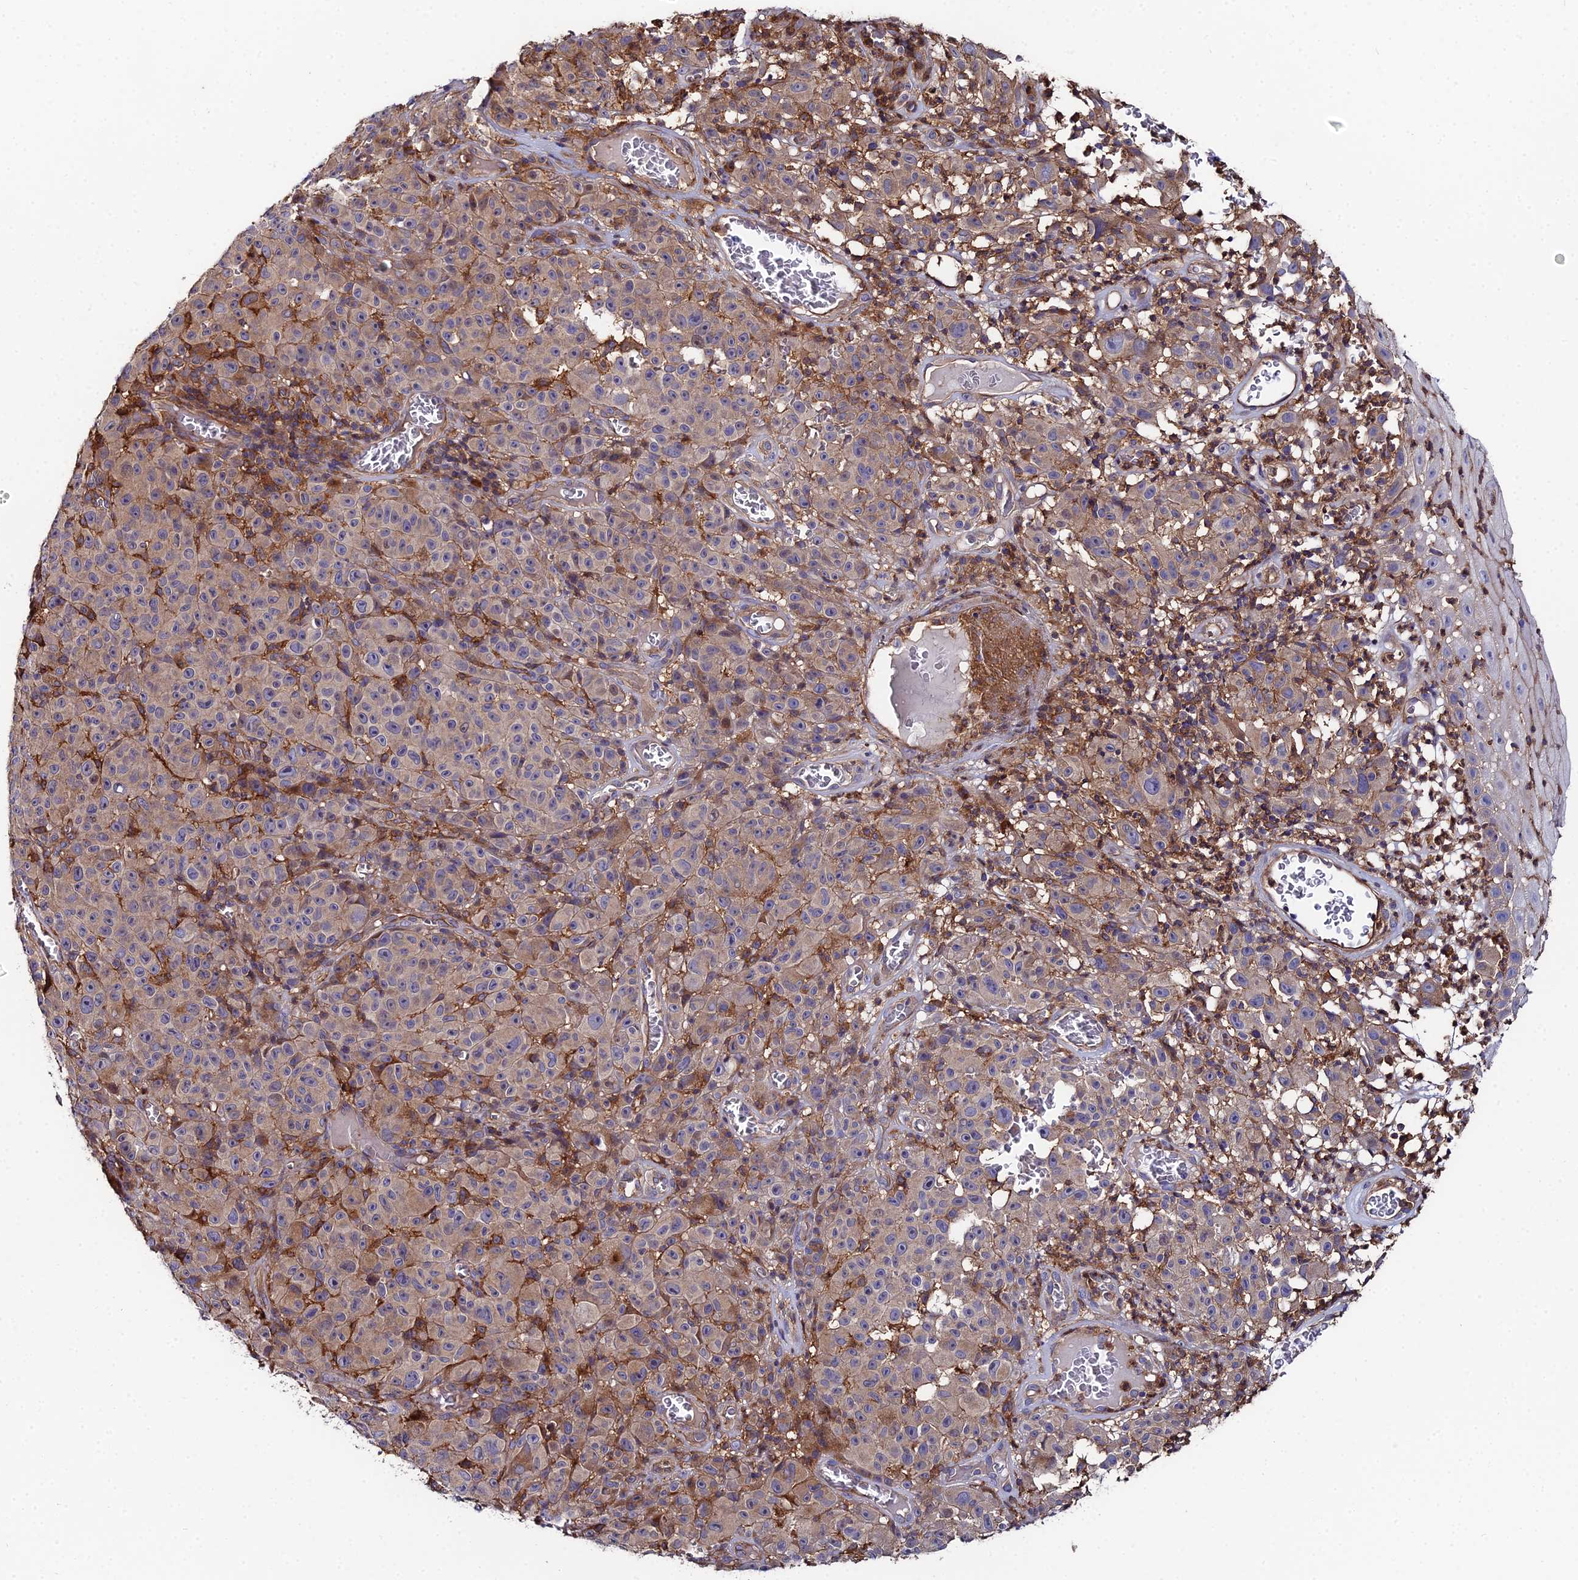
{"staining": {"intensity": "weak", "quantity": "25%-75%", "location": "cytoplasmic/membranous"}, "tissue": "melanoma", "cell_type": "Tumor cells", "image_type": "cancer", "snomed": [{"axis": "morphology", "description": "Malignant melanoma, NOS"}, {"axis": "topography", "description": "Skin"}], "caption": "Melanoma stained with a brown dye exhibits weak cytoplasmic/membranous positive expression in approximately 25%-75% of tumor cells.", "gene": "GNG5B", "patient": {"sex": "female", "age": 82}}